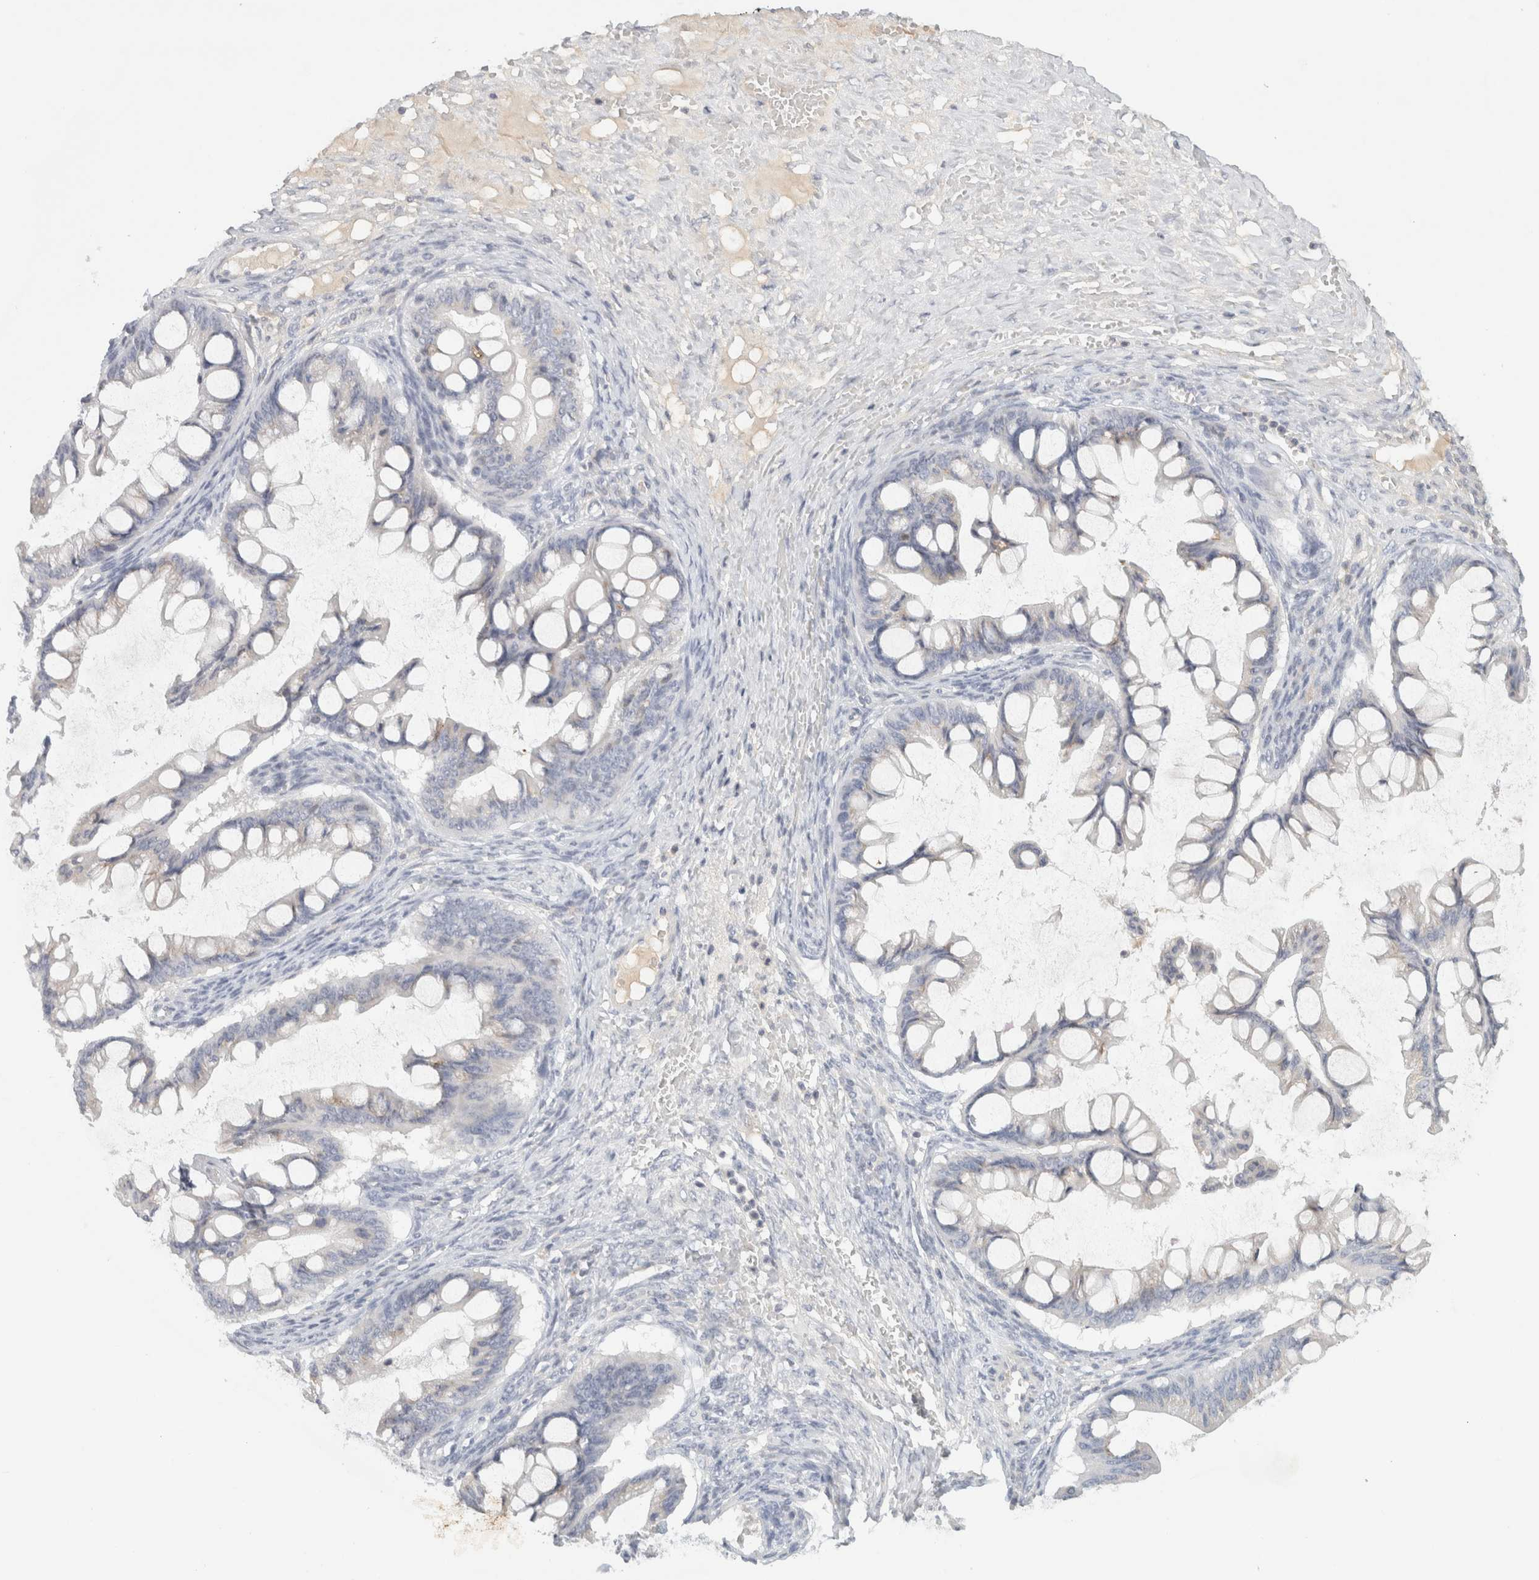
{"staining": {"intensity": "negative", "quantity": "none", "location": "none"}, "tissue": "ovarian cancer", "cell_type": "Tumor cells", "image_type": "cancer", "snomed": [{"axis": "morphology", "description": "Cystadenocarcinoma, mucinous, NOS"}, {"axis": "topography", "description": "Ovary"}], "caption": "This is a image of immunohistochemistry staining of mucinous cystadenocarcinoma (ovarian), which shows no positivity in tumor cells.", "gene": "STK31", "patient": {"sex": "female", "age": 73}}